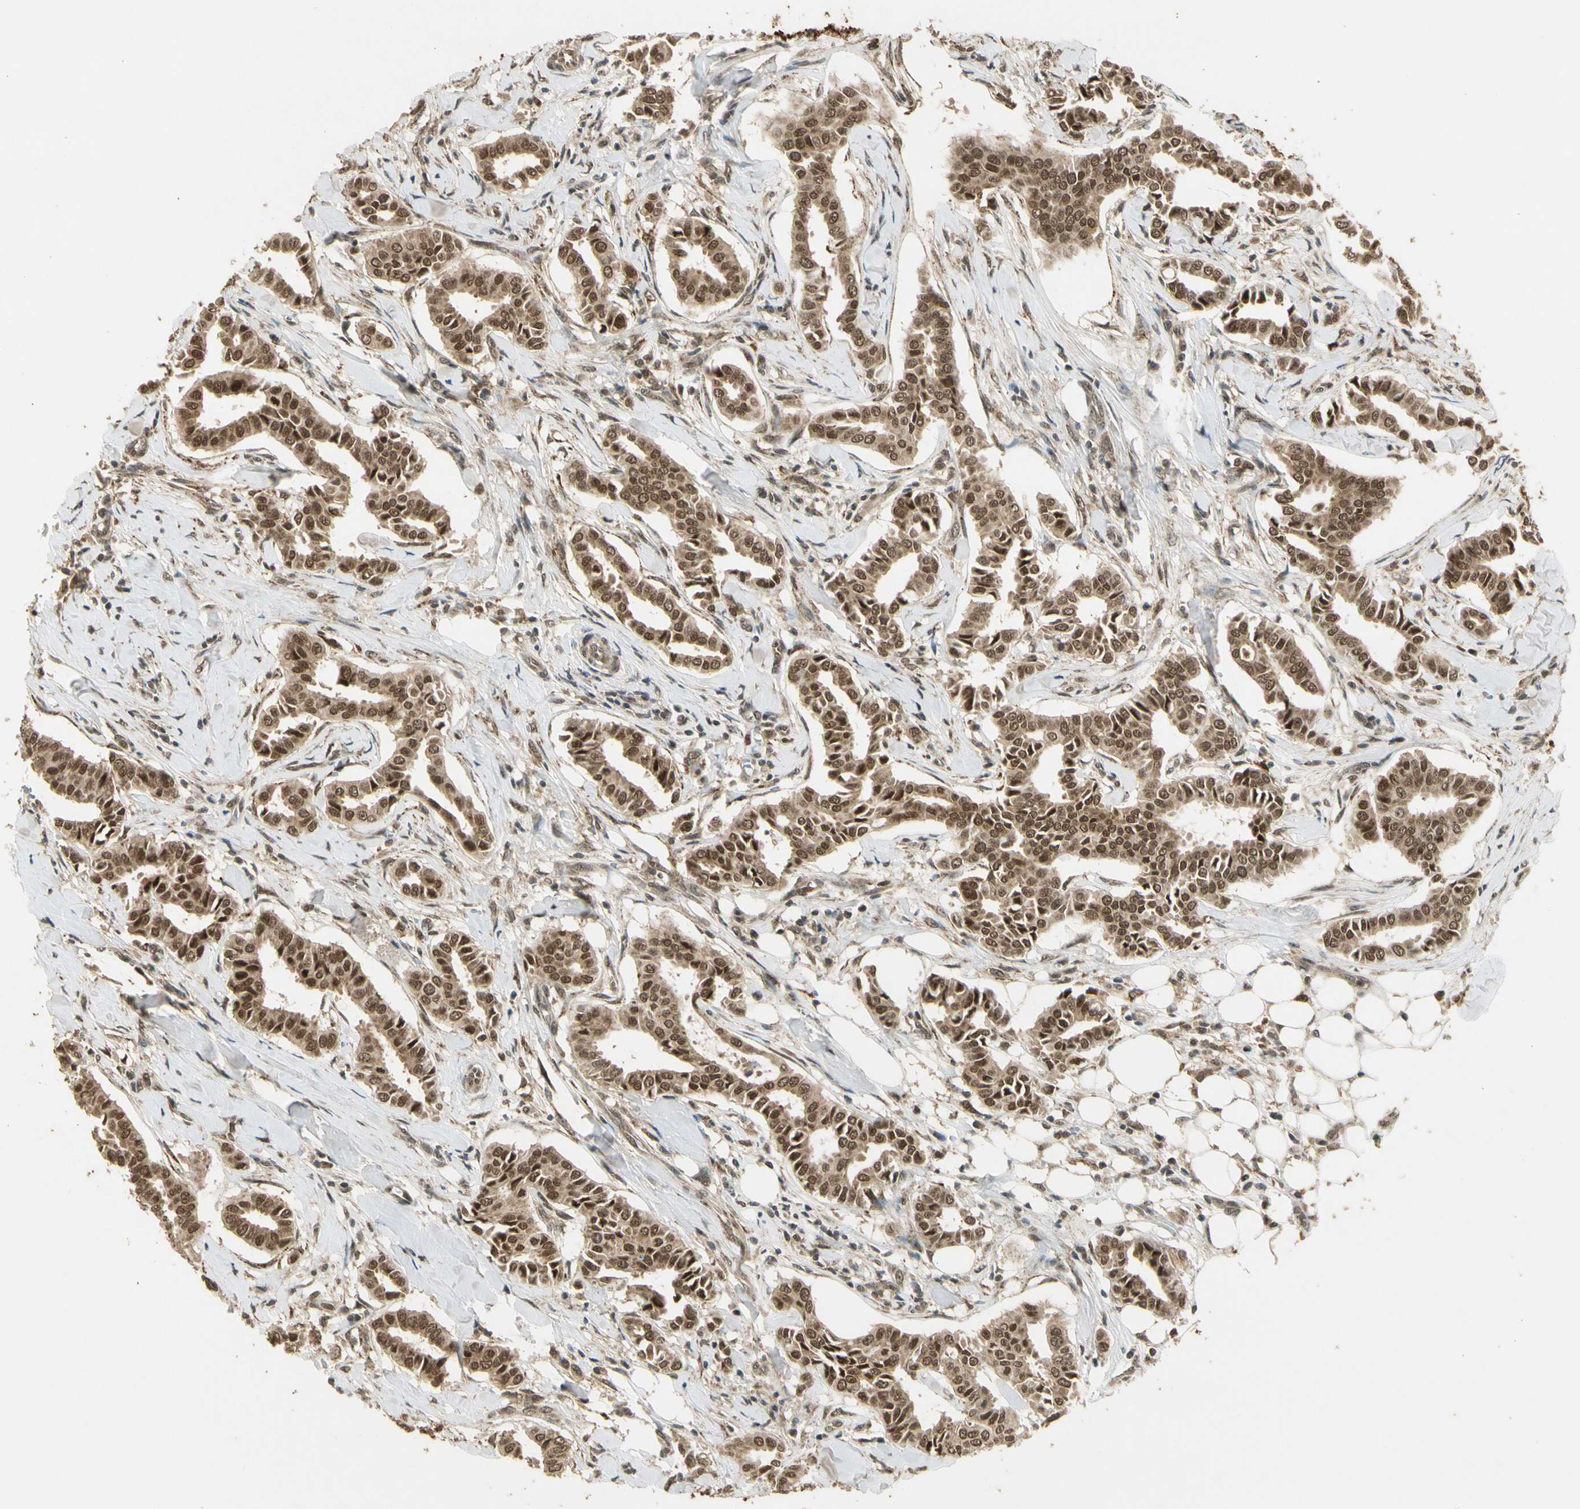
{"staining": {"intensity": "moderate", "quantity": ">75%", "location": "cytoplasmic/membranous,nuclear"}, "tissue": "head and neck cancer", "cell_type": "Tumor cells", "image_type": "cancer", "snomed": [{"axis": "morphology", "description": "Adenocarcinoma, NOS"}, {"axis": "topography", "description": "Salivary gland"}, {"axis": "topography", "description": "Head-Neck"}], "caption": "High-power microscopy captured an IHC micrograph of adenocarcinoma (head and neck), revealing moderate cytoplasmic/membranous and nuclear expression in about >75% of tumor cells.", "gene": "ZNF135", "patient": {"sex": "female", "age": 59}}